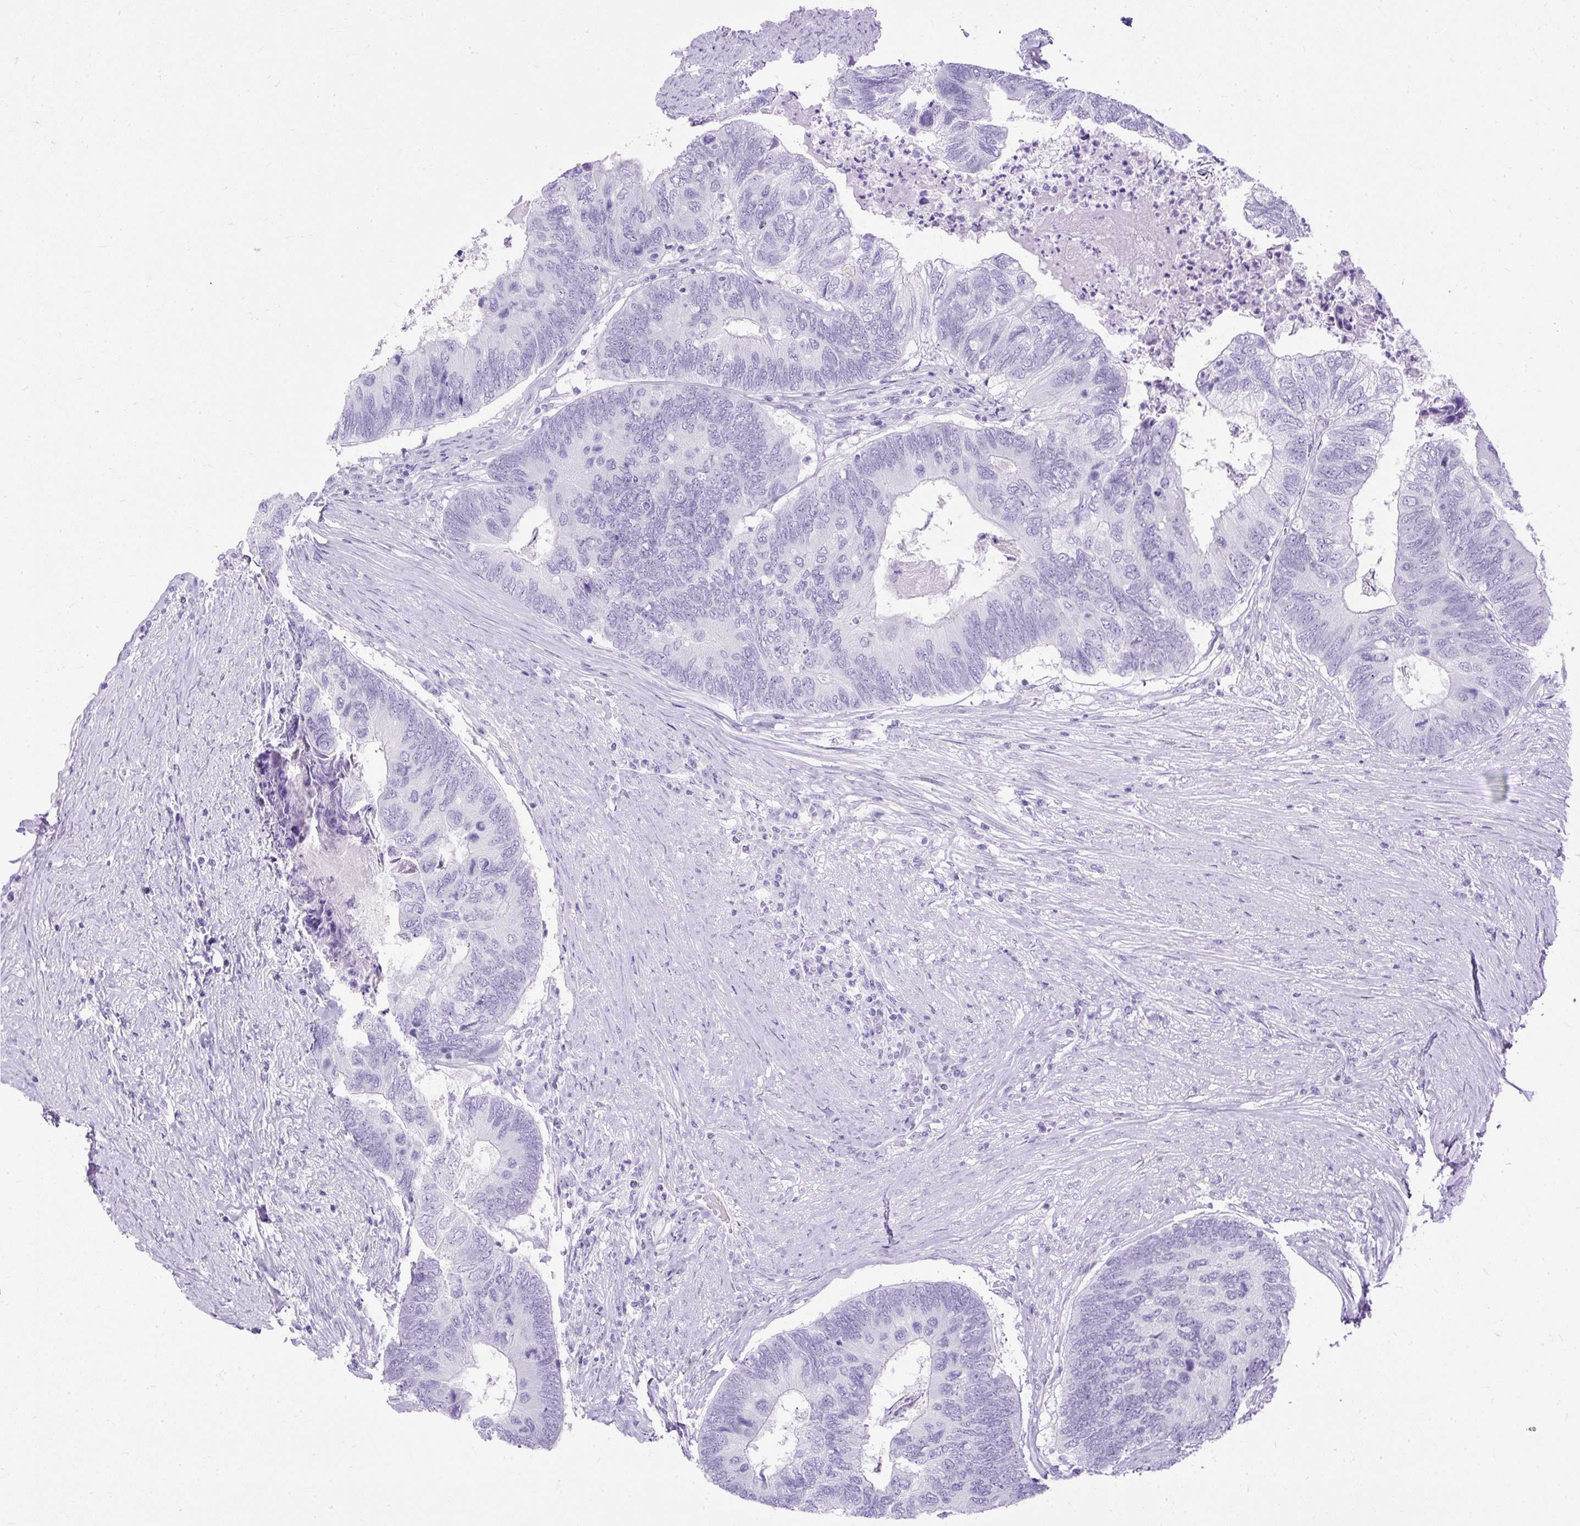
{"staining": {"intensity": "negative", "quantity": "none", "location": "none"}, "tissue": "colorectal cancer", "cell_type": "Tumor cells", "image_type": "cancer", "snomed": [{"axis": "morphology", "description": "Adenocarcinoma, NOS"}, {"axis": "topography", "description": "Colon"}], "caption": "Protein analysis of colorectal cancer (adenocarcinoma) displays no significant staining in tumor cells. Nuclei are stained in blue.", "gene": "HEY1", "patient": {"sex": "female", "age": 67}}